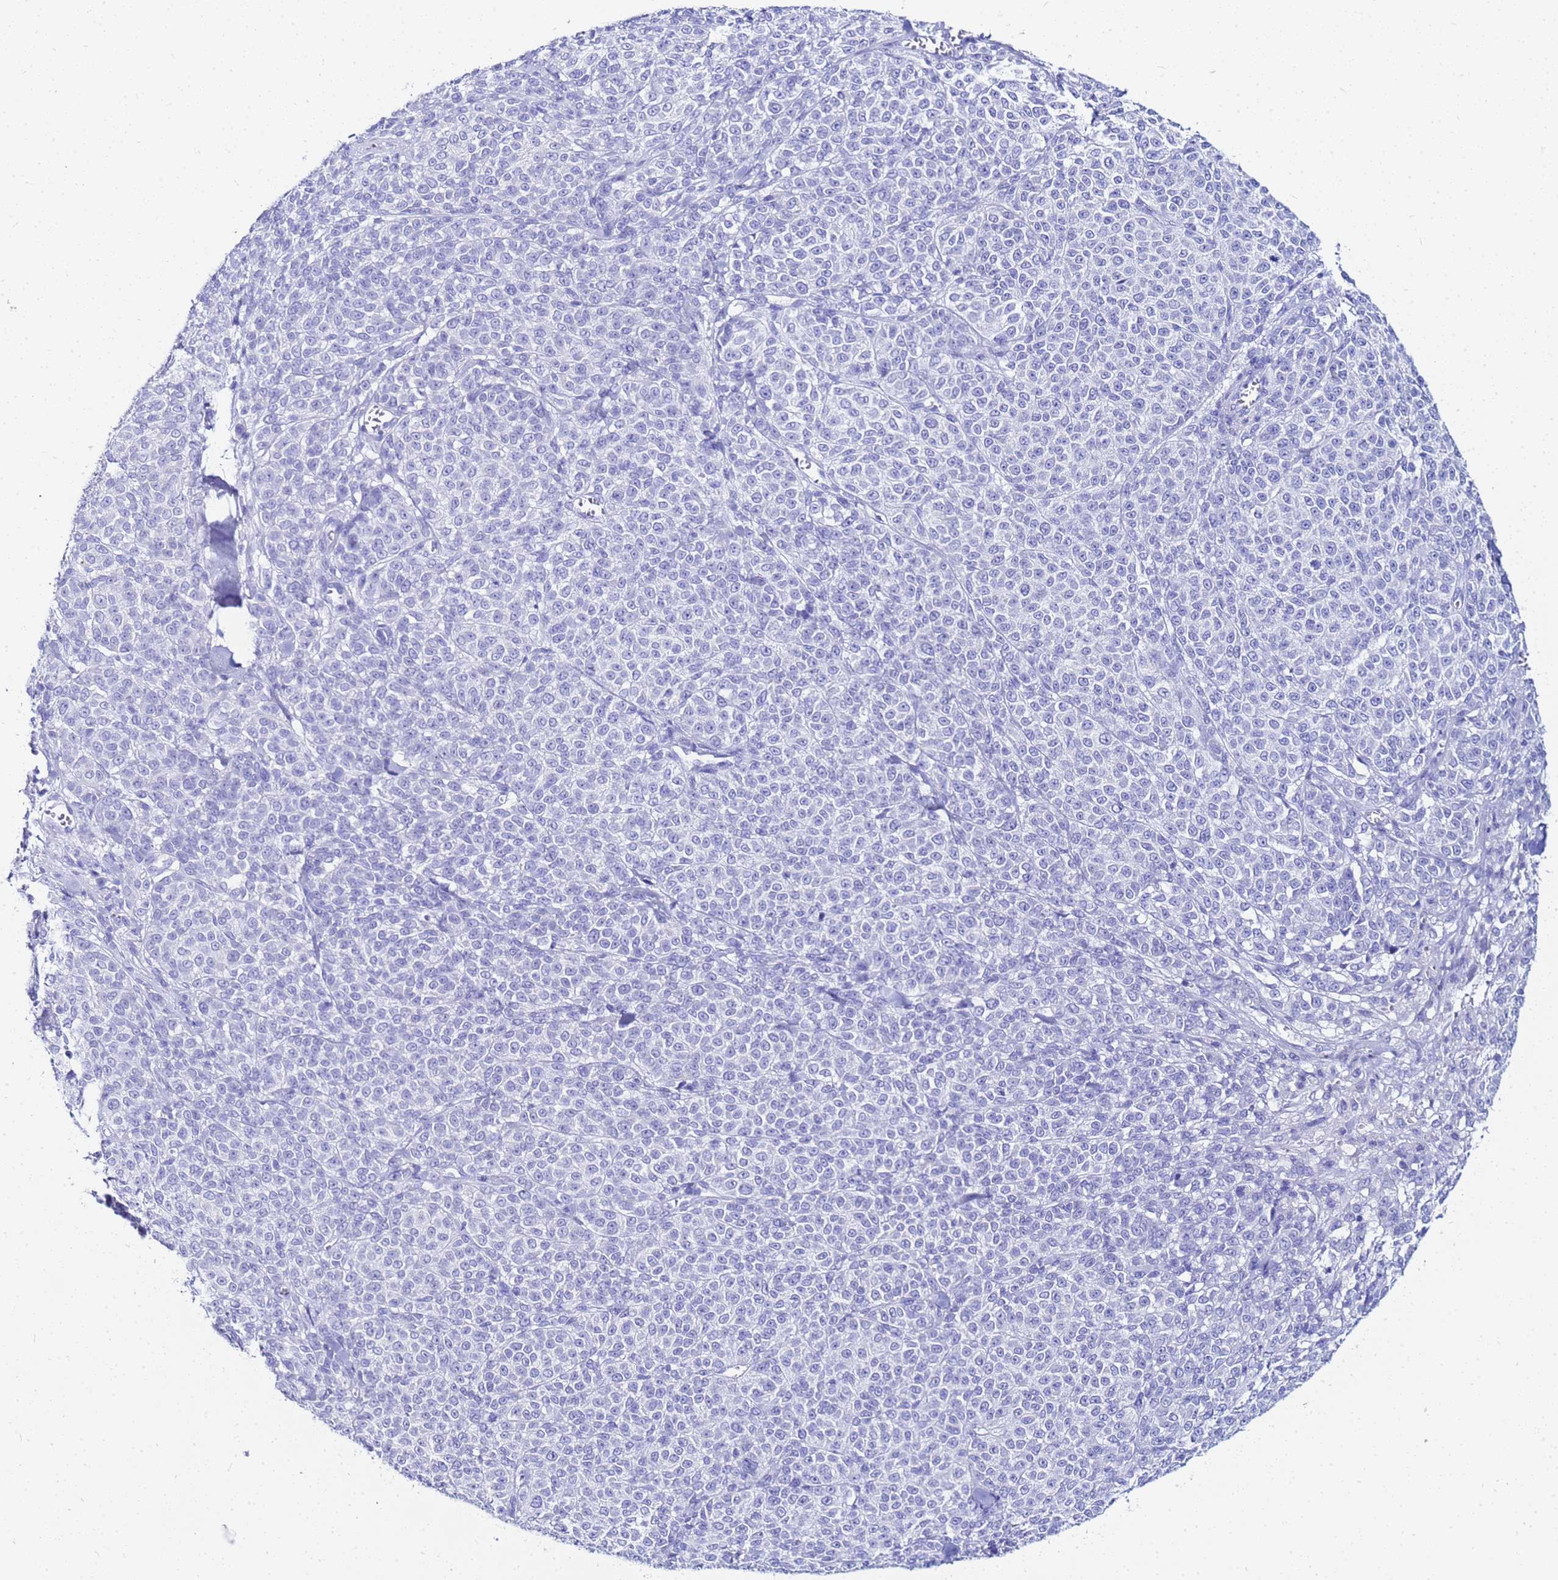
{"staining": {"intensity": "negative", "quantity": "none", "location": "none"}, "tissue": "melanoma", "cell_type": "Tumor cells", "image_type": "cancer", "snomed": [{"axis": "morphology", "description": "Normal tissue, NOS"}, {"axis": "morphology", "description": "Malignant melanoma, NOS"}, {"axis": "topography", "description": "Skin"}], "caption": "A micrograph of melanoma stained for a protein displays no brown staining in tumor cells.", "gene": "CKB", "patient": {"sex": "female", "age": 34}}